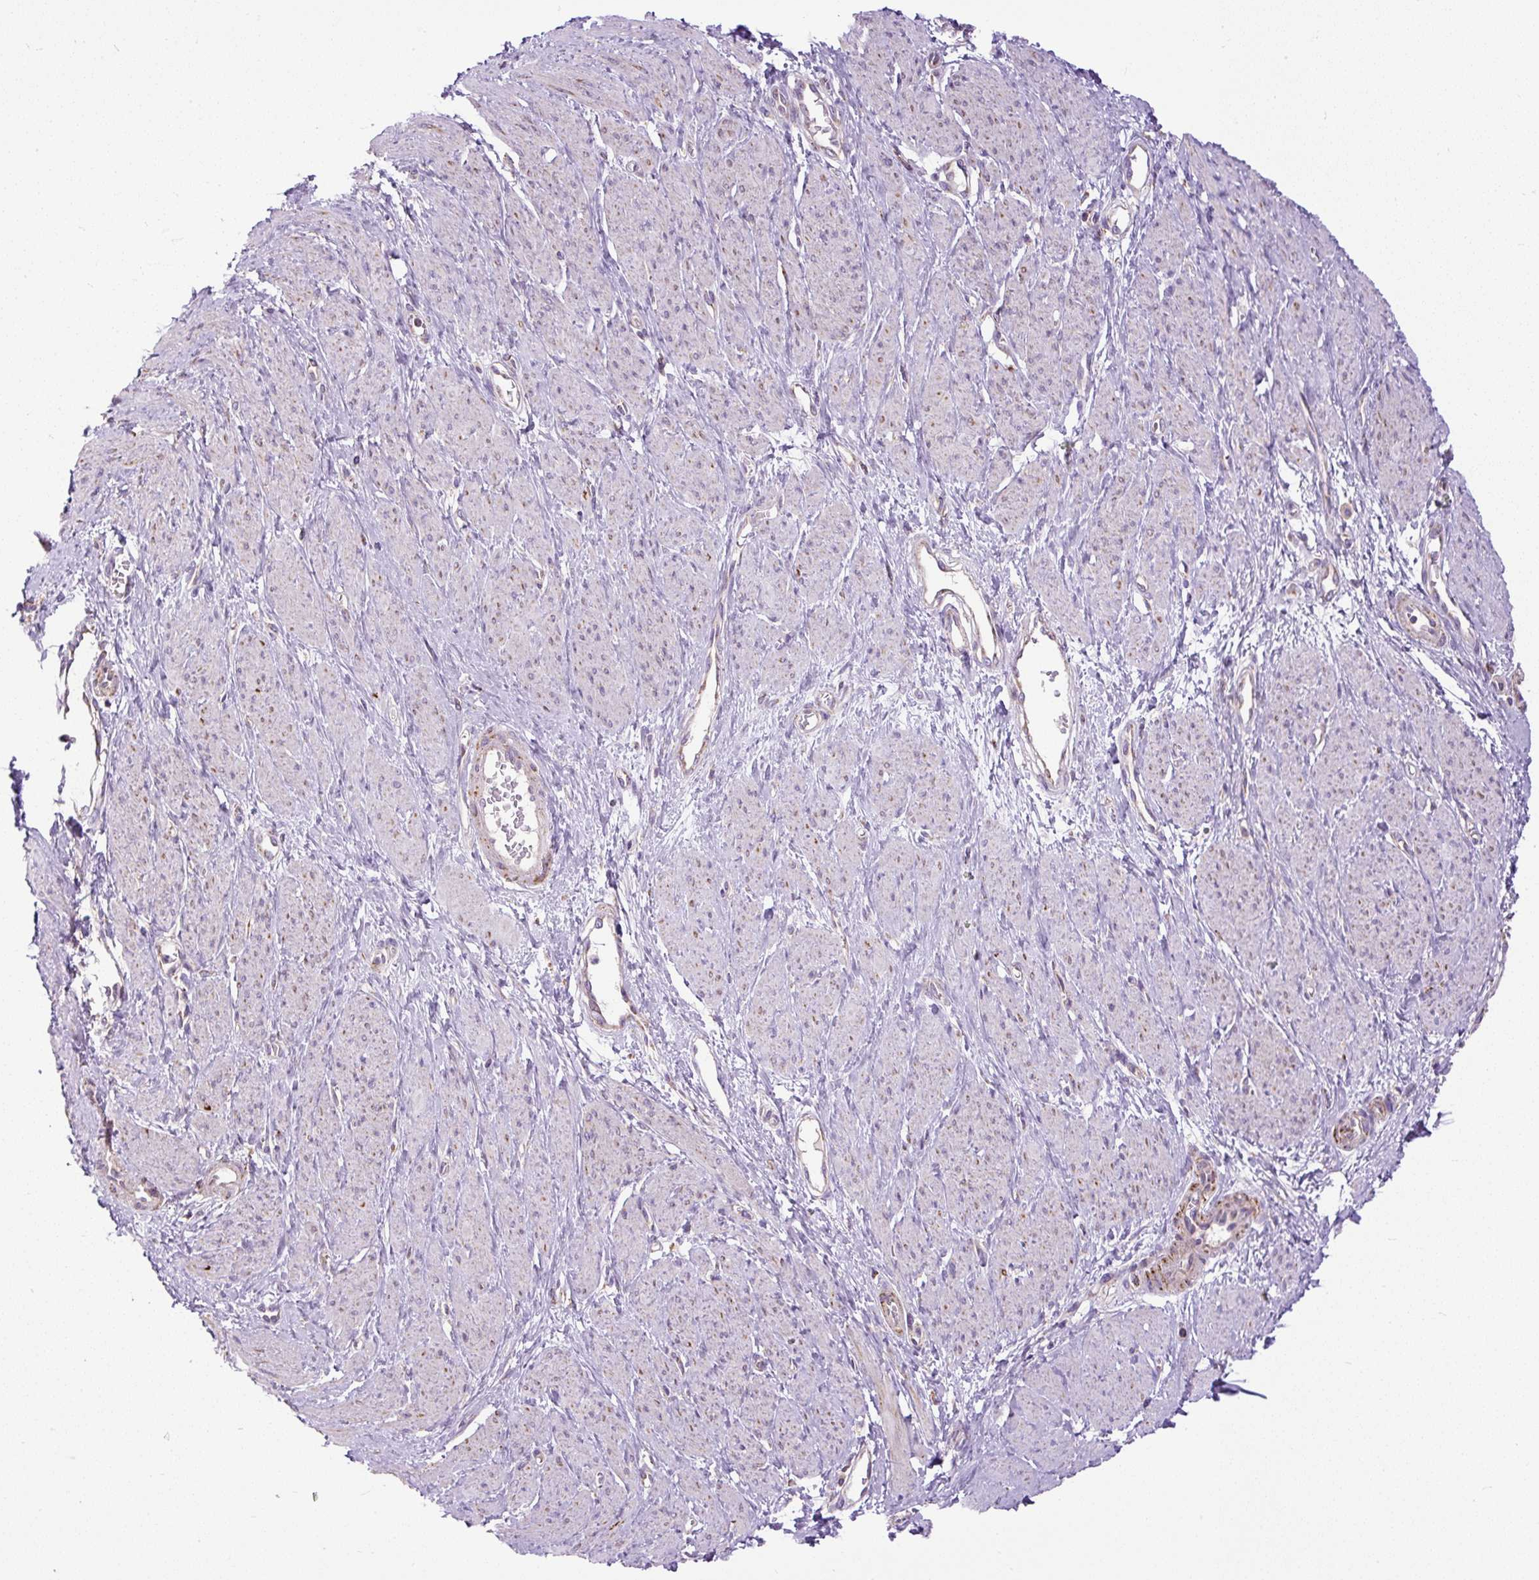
{"staining": {"intensity": "negative", "quantity": "none", "location": "none"}, "tissue": "smooth muscle", "cell_type": "Smooth muscle cells", "image_type": "normal", "snomed": [{"axis": "morphology", "description": "Normal tissue, NOS"}, {"axis": "topography", "description": "Smooth muscle"}, {"axis": "topography", "description": "Uterus"}], "caption": "This is a photomicrograph of immunohistochemistry staining of unremarkable smooth muscle, which shows no positivity in smooth muscle cells.", "gene": "TM2D3", "patient": {"sex": "female", "age": 39}}